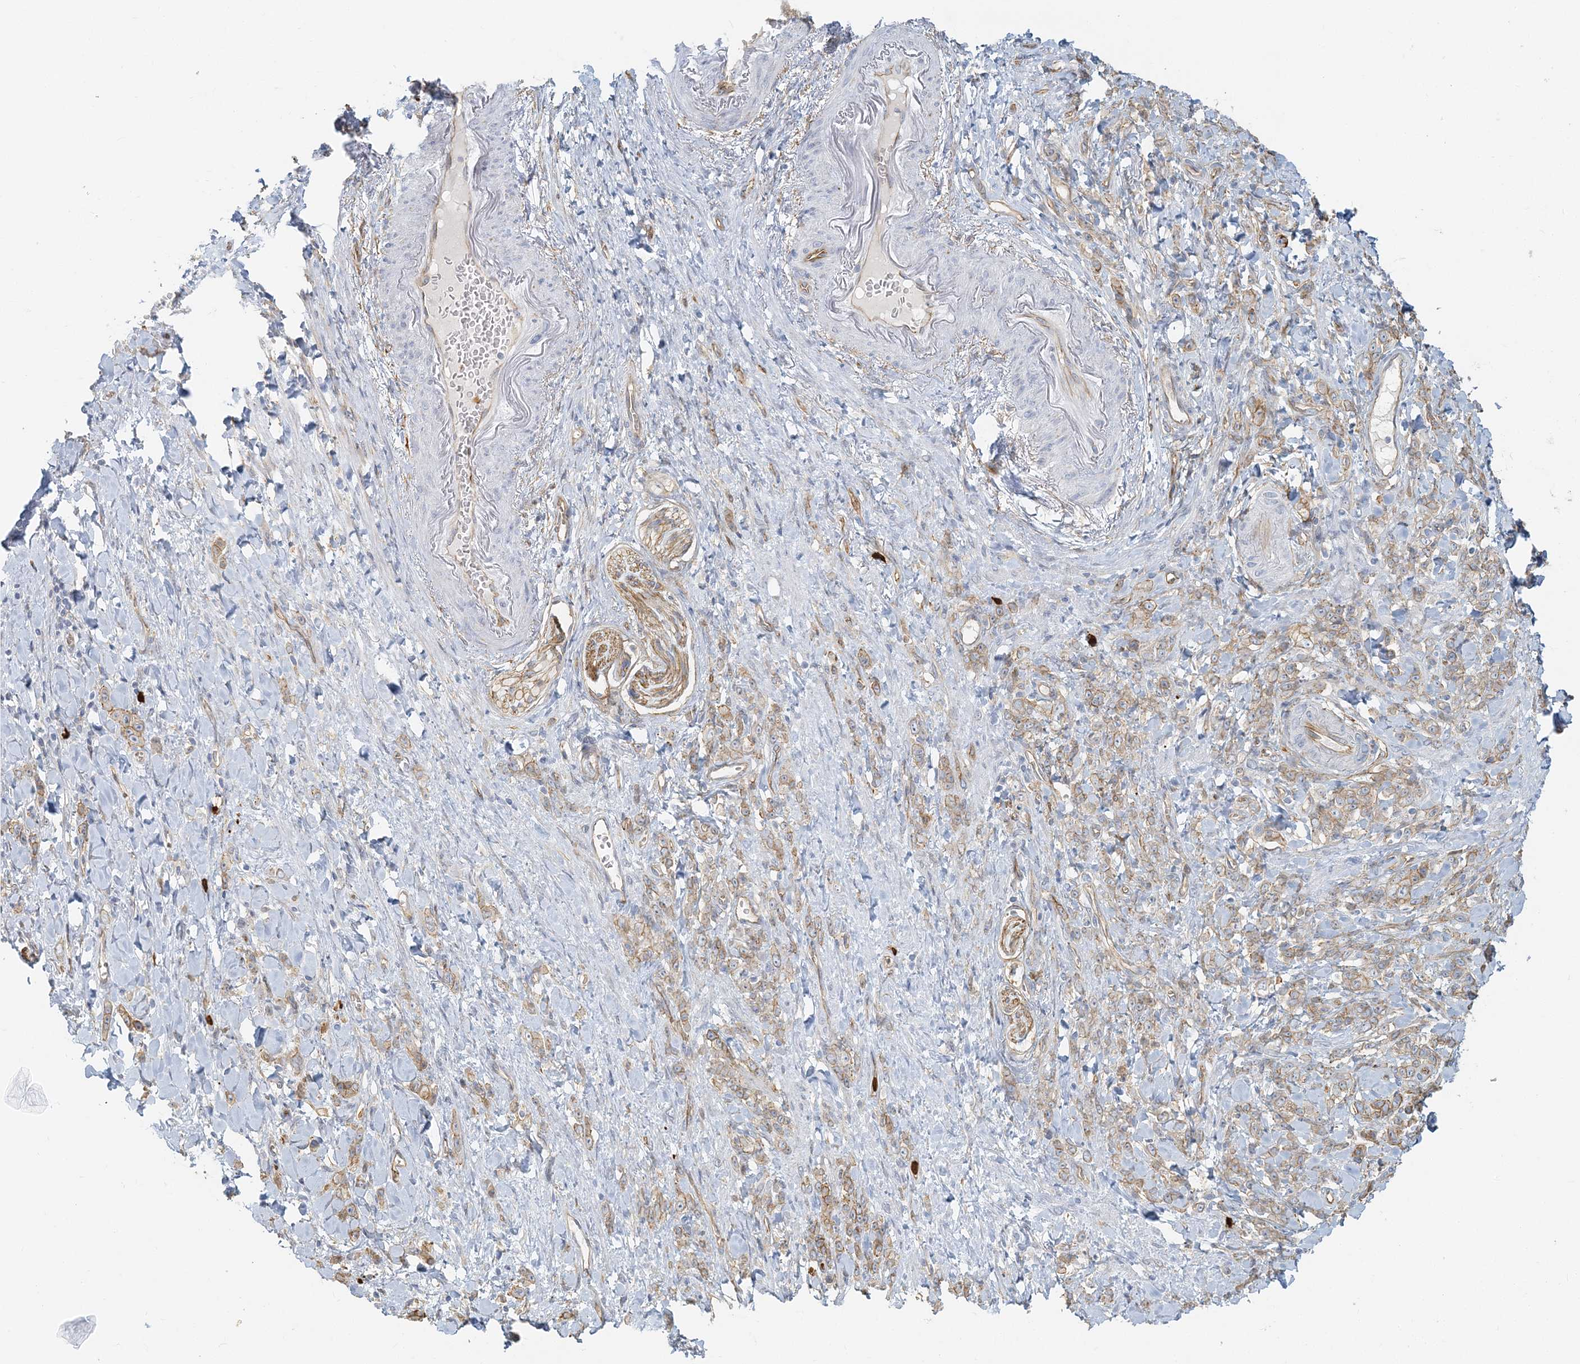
{"staining": {"intensity": "weak", "quantity": ">75%", "location": "cytoplasmic/membranous"}, "tissue": "stomach cancer", "cell_type": "Tumor cells", "image_type": "cancer", "snomed": [{"axis": "morphology", "description": "Normal tissue, NOS"}, {"axis": "morphology", "description": "Adenocarcinoma, NOS"}, {"axis": "topography", "description": "Stomach"}], "caption": "Immunohistochemistry (DAB (3,3'-diaminobenzidine)) staining of human stomach adenocarcinoma exhibits weak cytoplasmic/membranous protein positivity in approximately >75% of tumor cells.", "gene": "DNAH1", "patient": {"sex": "male", "age": 82}}